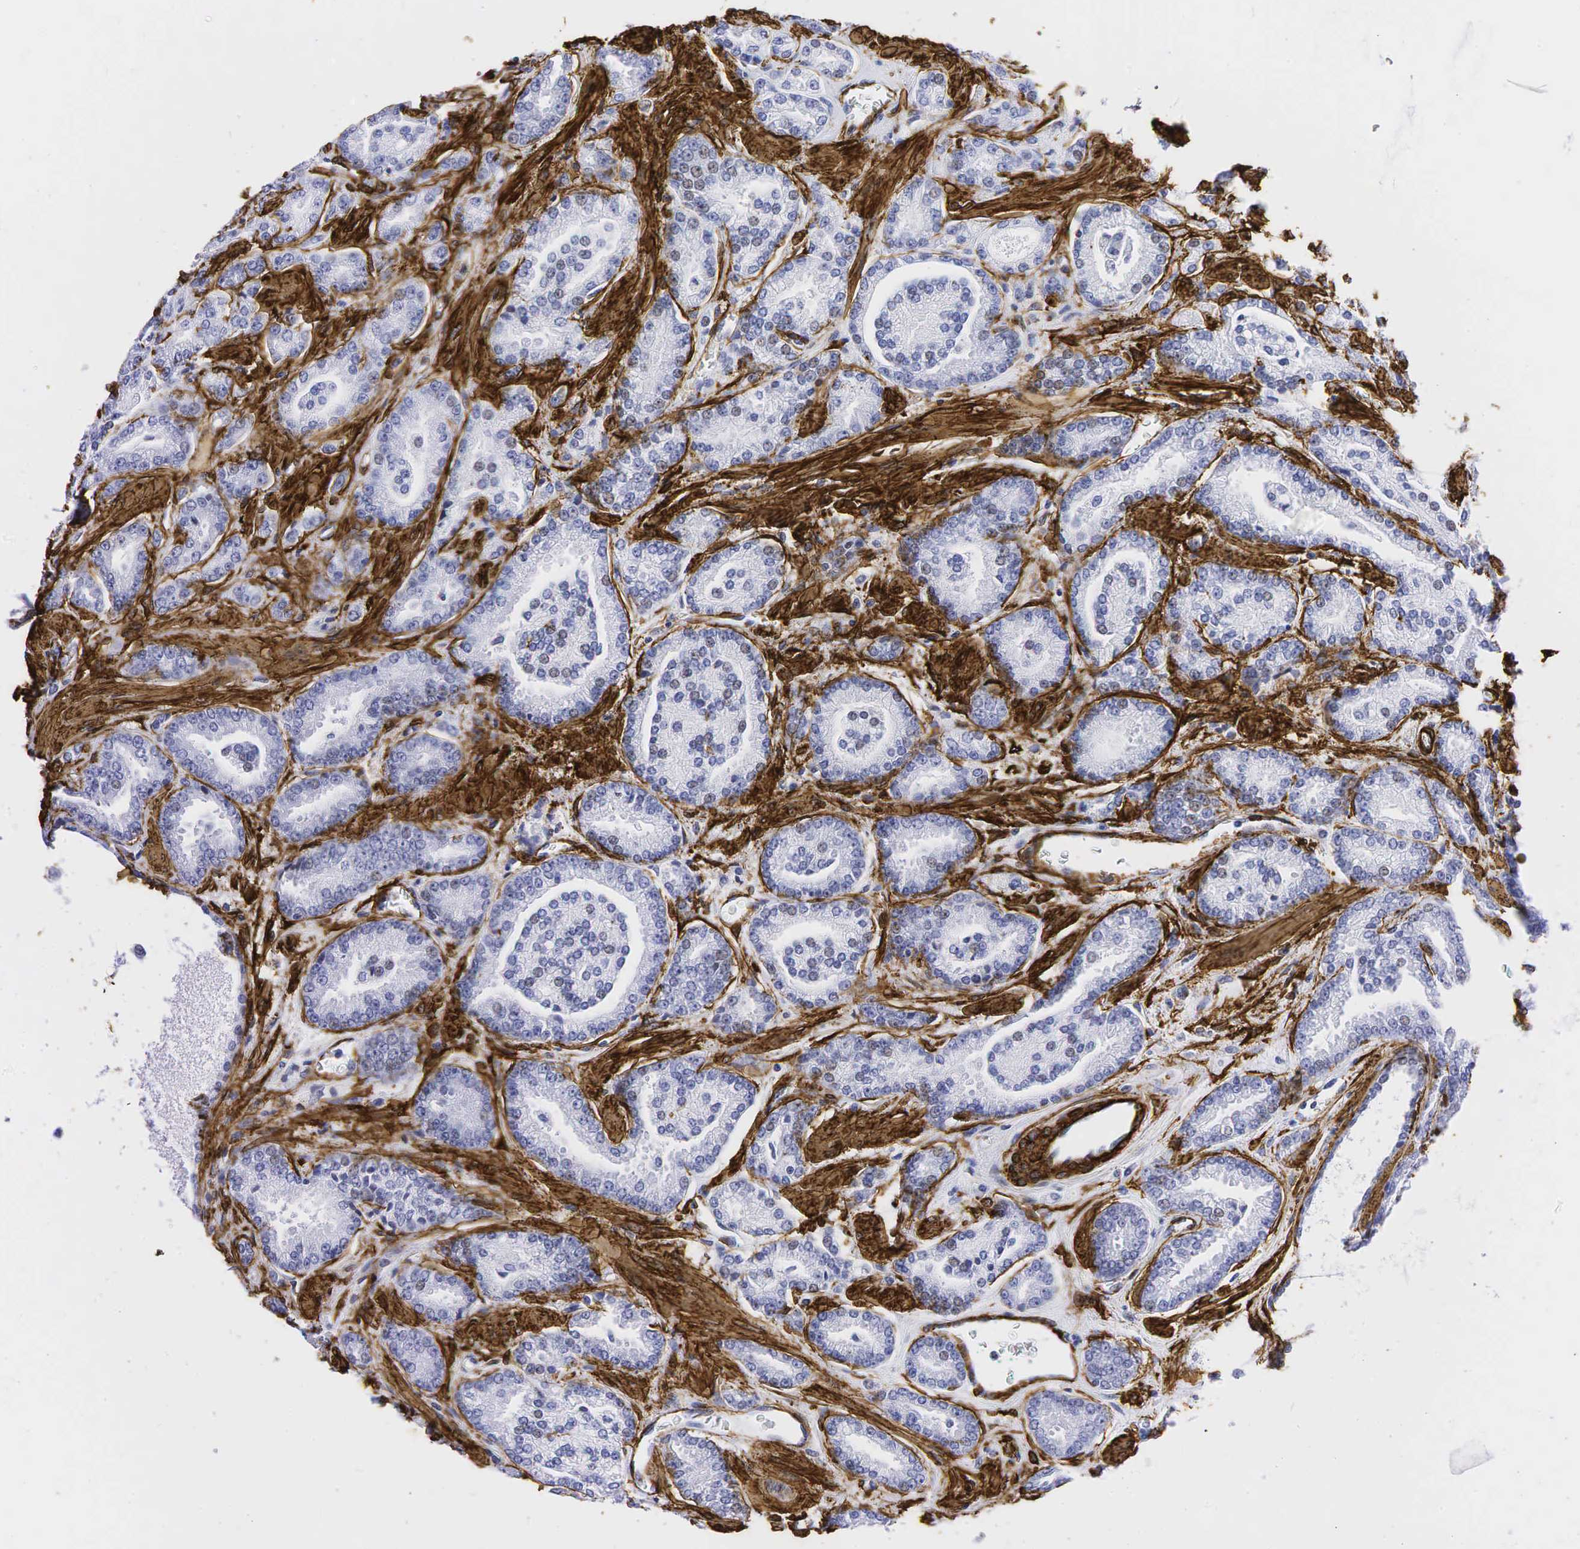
{"staining": {"intensity": "weak", "quantity": "<25%", "location": "nuclear"}, "tissue": "prostate cancer", "cell_type": "Tumor cells", "image_type": "cancer", "snomed": [{"axis": "morphology", "description": "Adenocarcinoma, High grade"}, {"axis": "topography", "description": "Prostate"}], "caption": "Photomicrograph shows no protein positivity in tumor cells of prostate cancer tissue.", "gene": "ACTA2", "patient": {"sex": "male", "age": 71}}